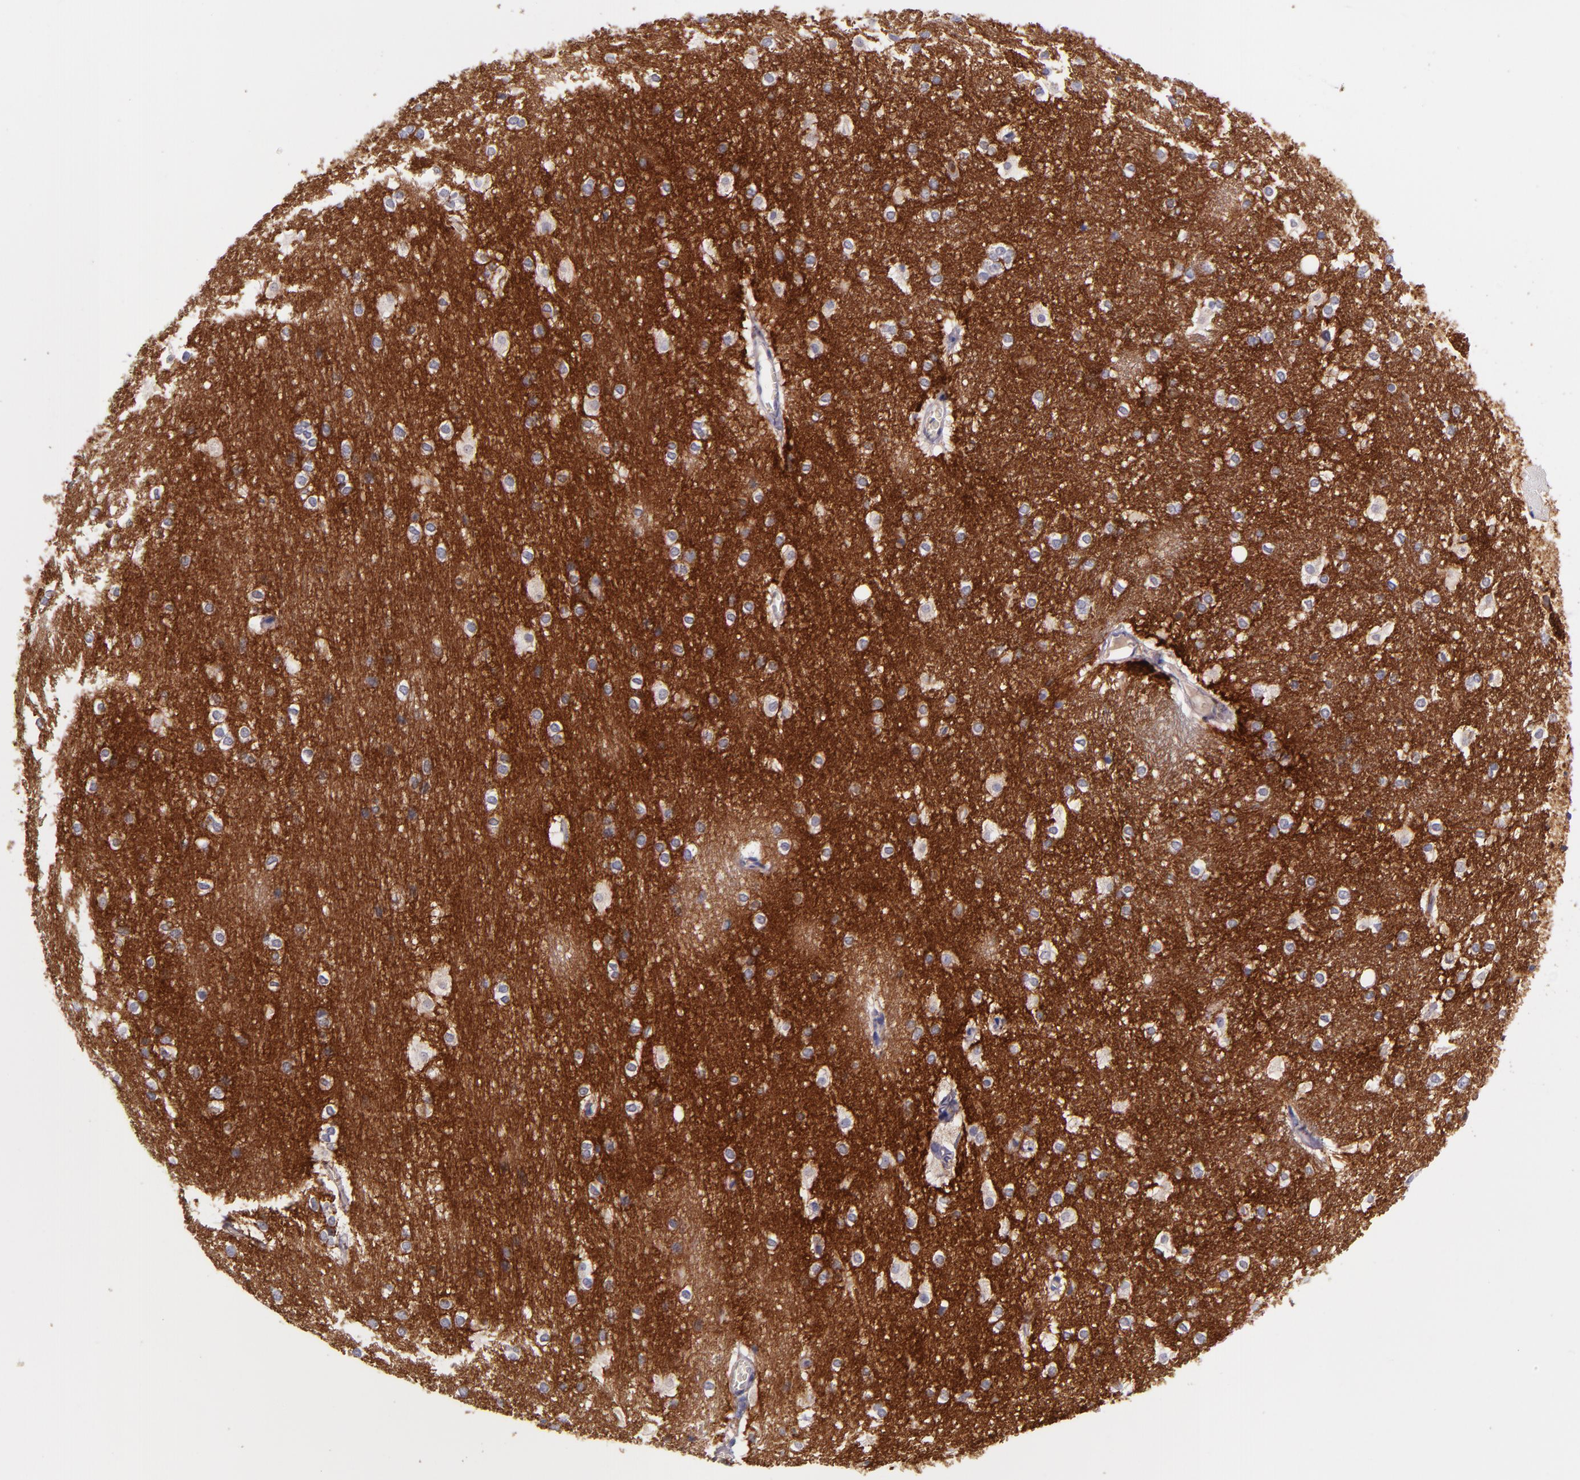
{"staining": {"intensity": "moderate", "quantity": "<25%", "location": "cytoplasmic/membranous"}, "tissue": "hippocampus", "cell_type": "Glial cells", "image_type": "normal", "snomed": [{"axis": "morphology", "description": "Normal tissue, NOS"}, {"axis": "topography", "description": "Hippocampus"}], "caption": "Brown immunohistochemical staining in benign human hippocampus displays moderate cytoplasmic/membranous positivity in approximately <25% of glial cells.", "gene": "C5AR1", "patient": {"sex": "female", "age": 19}}